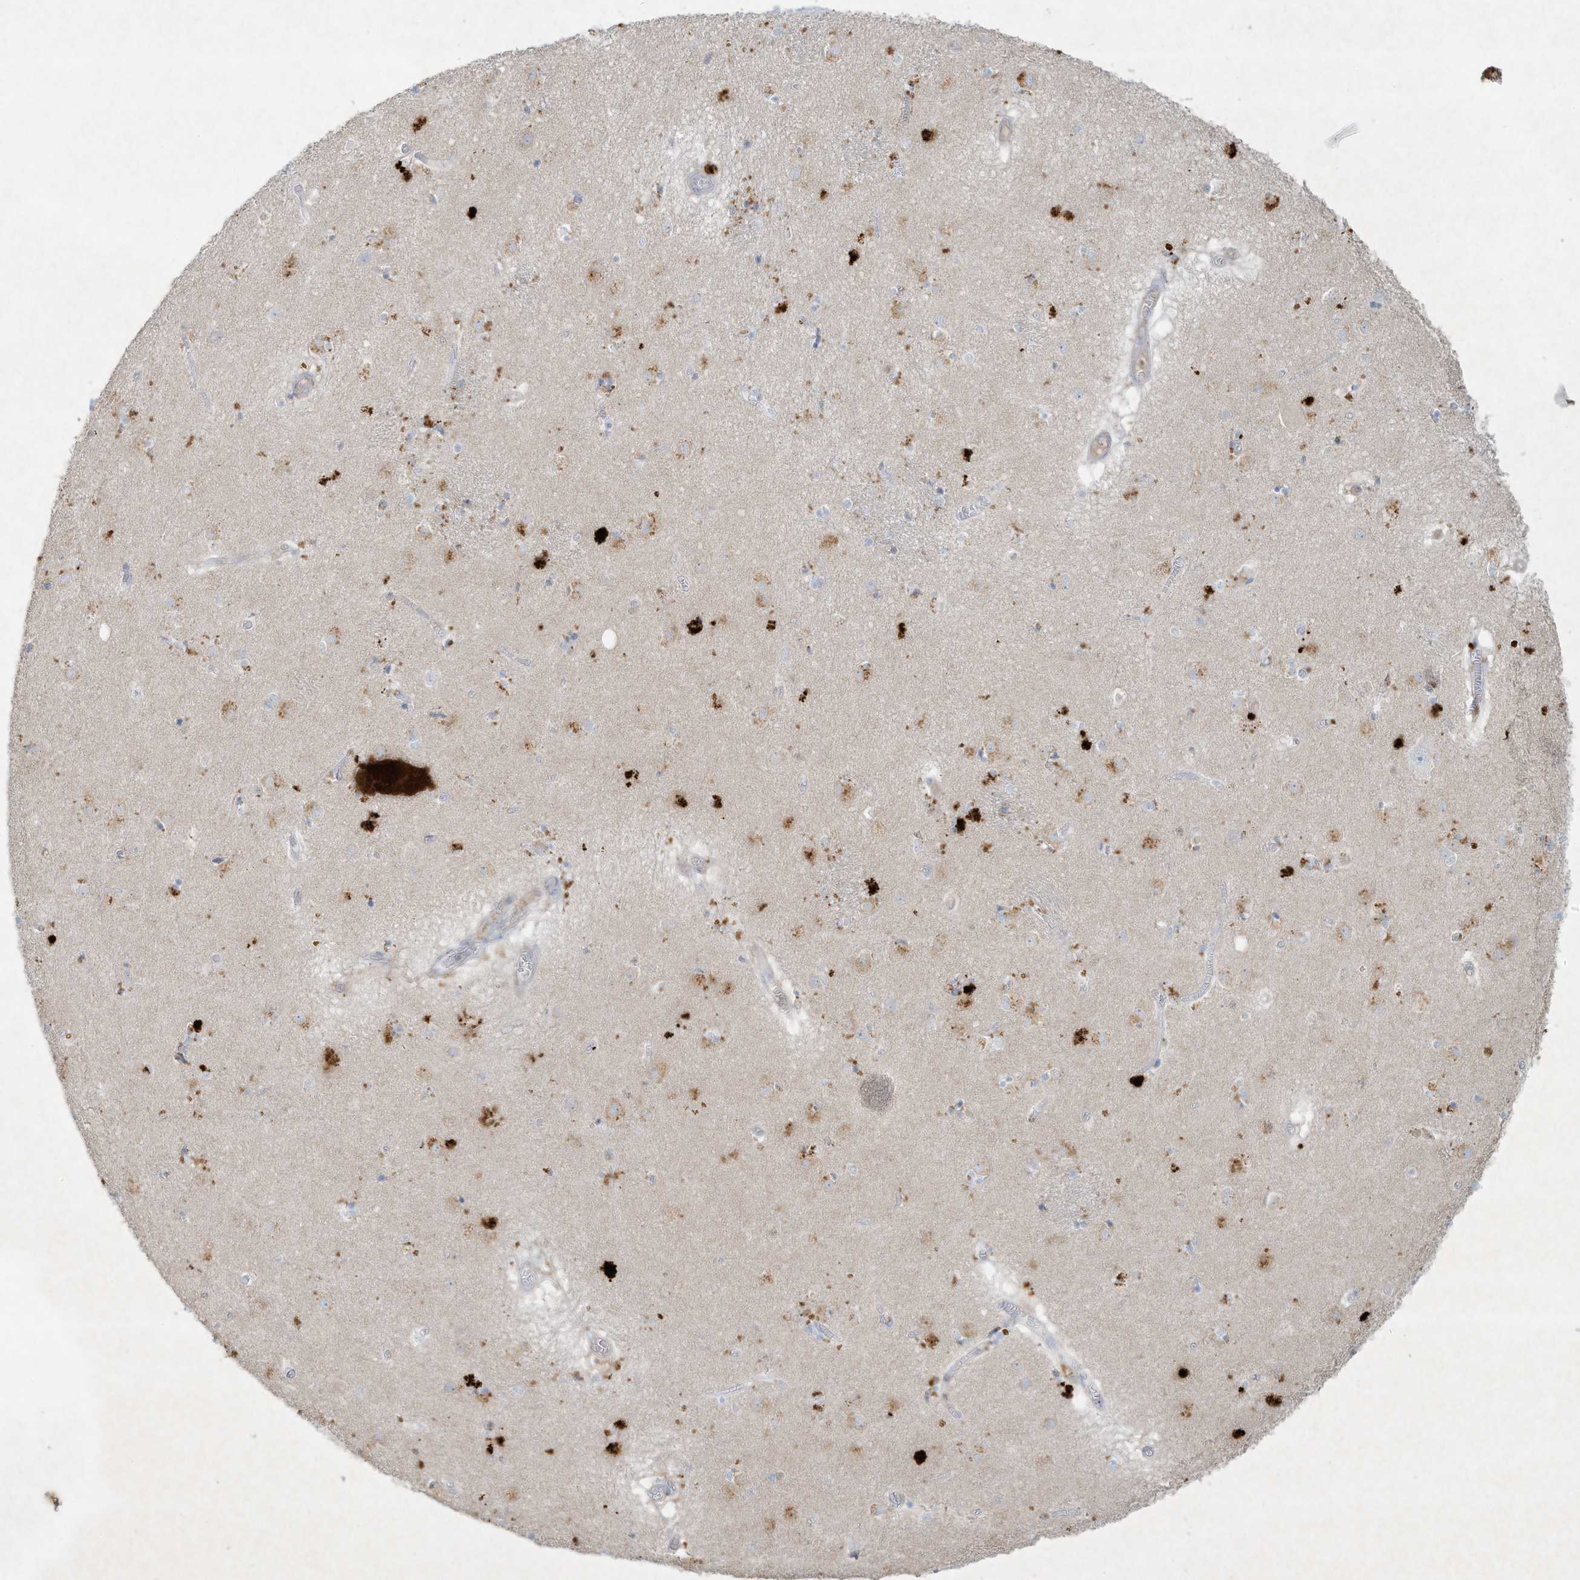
{"staining": {"intensity": "negative", "quantity": "none", "location": "none"}, "tissue": "caudate", "cell_type": "Glial cells", "image_type": "normal", "snomed": [{"axis": "morphology", "description": "Normal tissue, NOS"}, {"axis": "topography", "description": "Lateral ventricle wall"}], "caption": "Glial cells are negative for brown protein staining in benign caudate. (DAB (3,3'-diaminobenzidine) immunohistochemistry (IHC) visualized using brightfield microscopy, high magnification).", "gene": "TUBE1", "patient": {"sex": "male", "age": 70}}